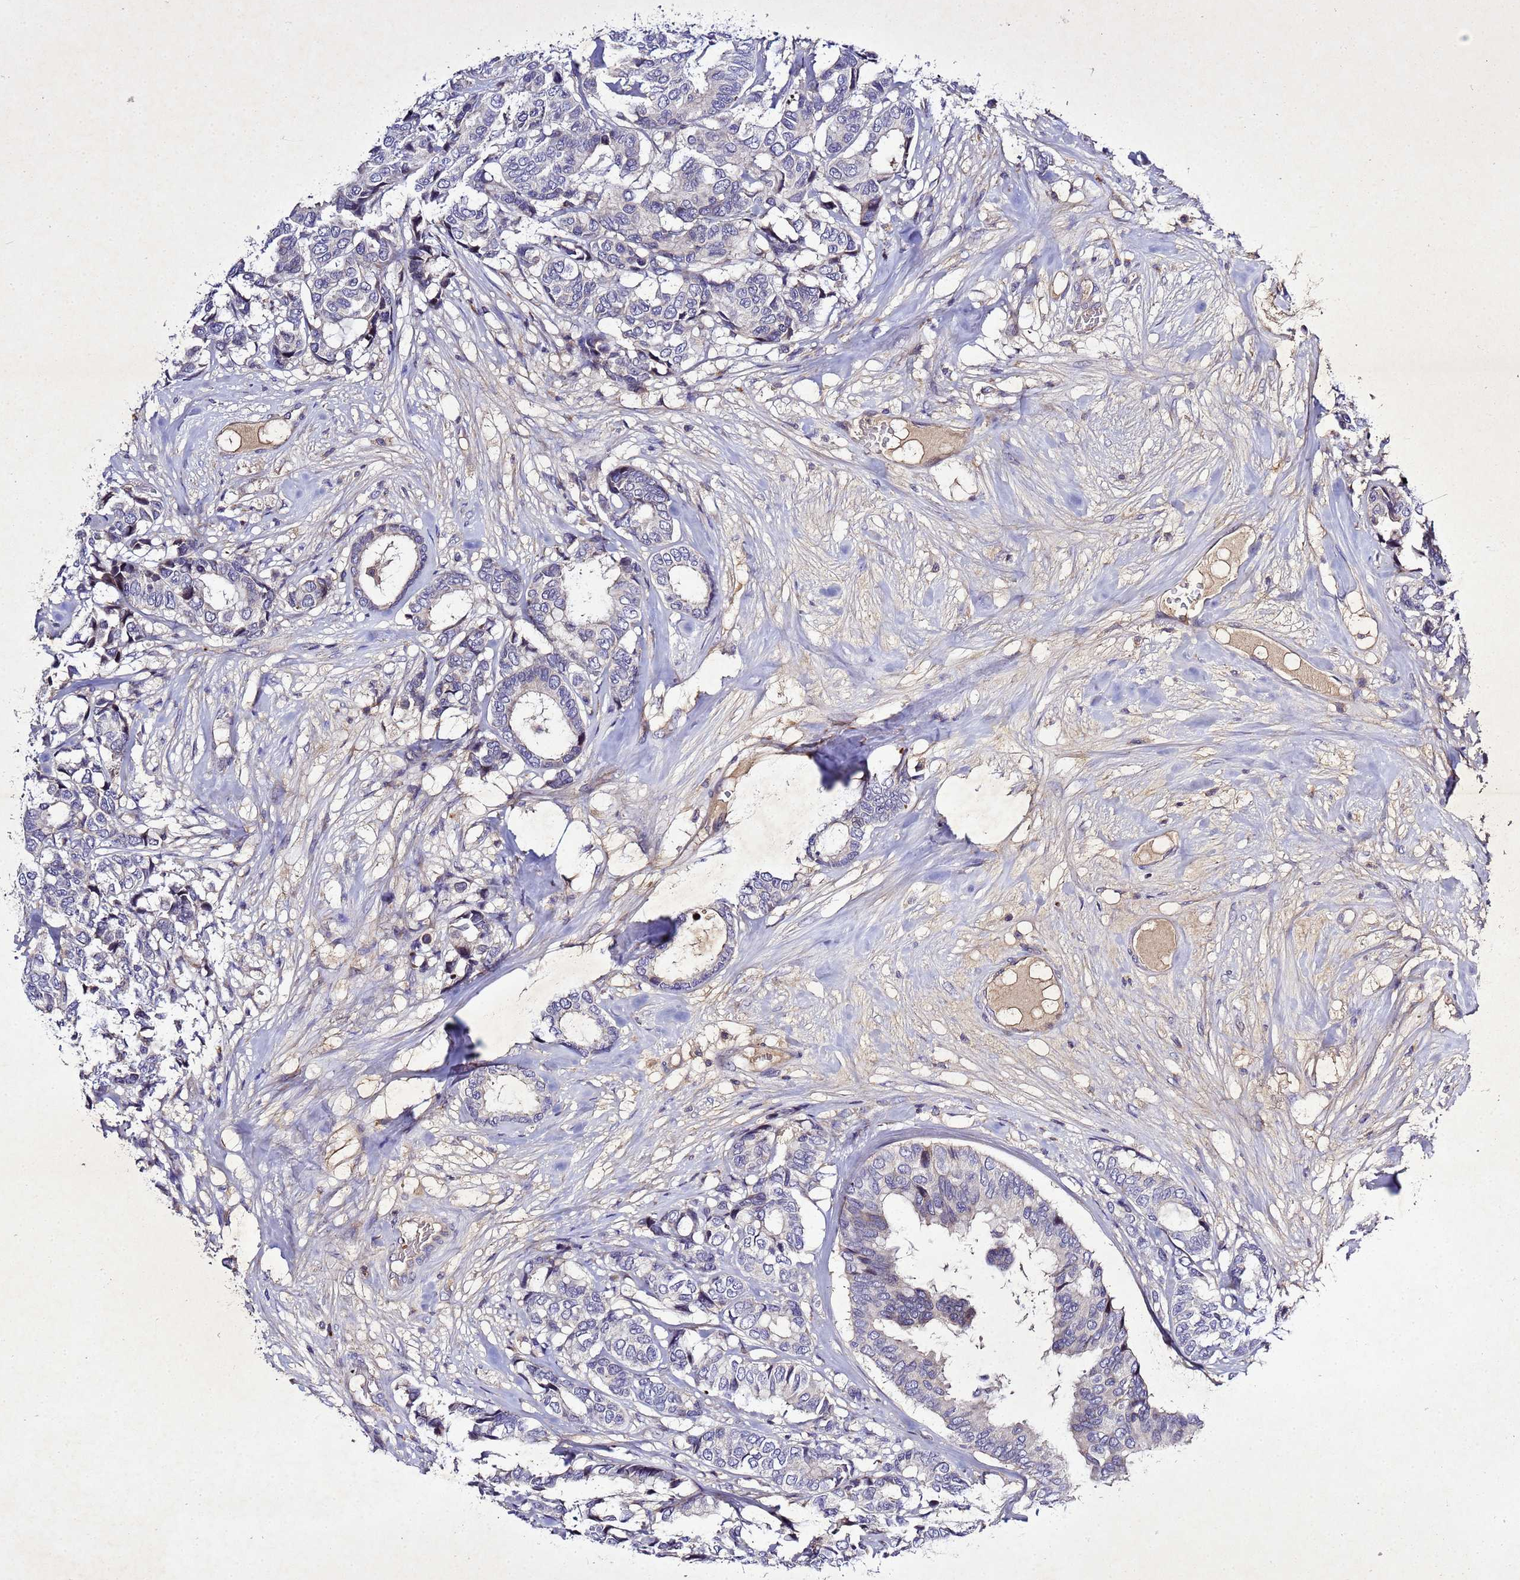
{"staining": {"intensity": "negative", "quantity": "none", "location": "none"}, "tissue": "breast cancer", "cell_type": "Tumor cells", "image_type": "cancer", "snomed": [{"axis": "morphology", "description": "Duct carcinoma"}, {"axis": "topography", "description": "Breast"}], "caption": "Tumor cells show no significant positivity in breast cancer (infiltrating ductal carcinoma).", "gene": "SV2B", "patient": {"sex": "female", "age": 87}}